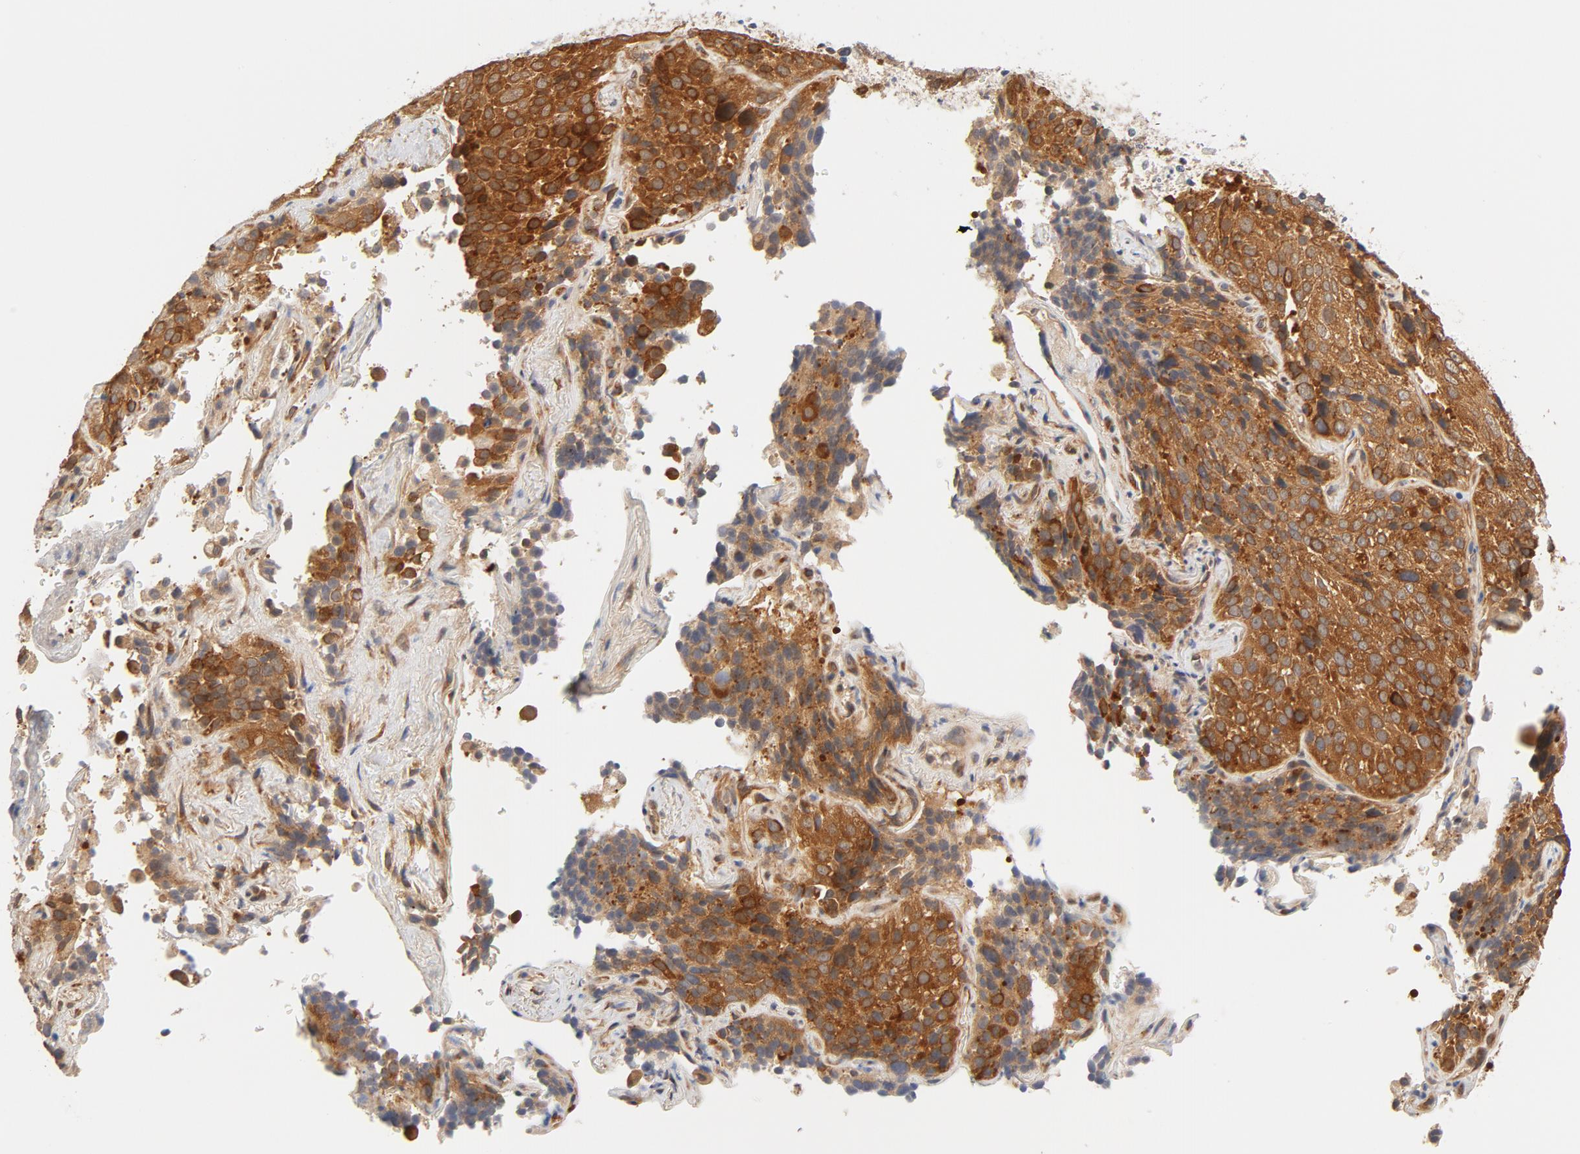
{"staining": {"intensity": "strong", "quantity": ">75%", "location": "cytoplasmic/membranous"}, "tissue": "lung cancer", "cell_type": "Tumor cells", "image_type": "cancer", "snomed": [{"axis": "morphology", "description": "Squamous cell carcinoma, NOS"}, {"axis": "topography", "description": "Lung"}], "caption": "Protein staining reveals strong cytoplasmic/membranous positivity in about >75% of tumor cells in lung cancer.", "gene": "EIF4E", "patient": {"sex": "male", "age": 54}}